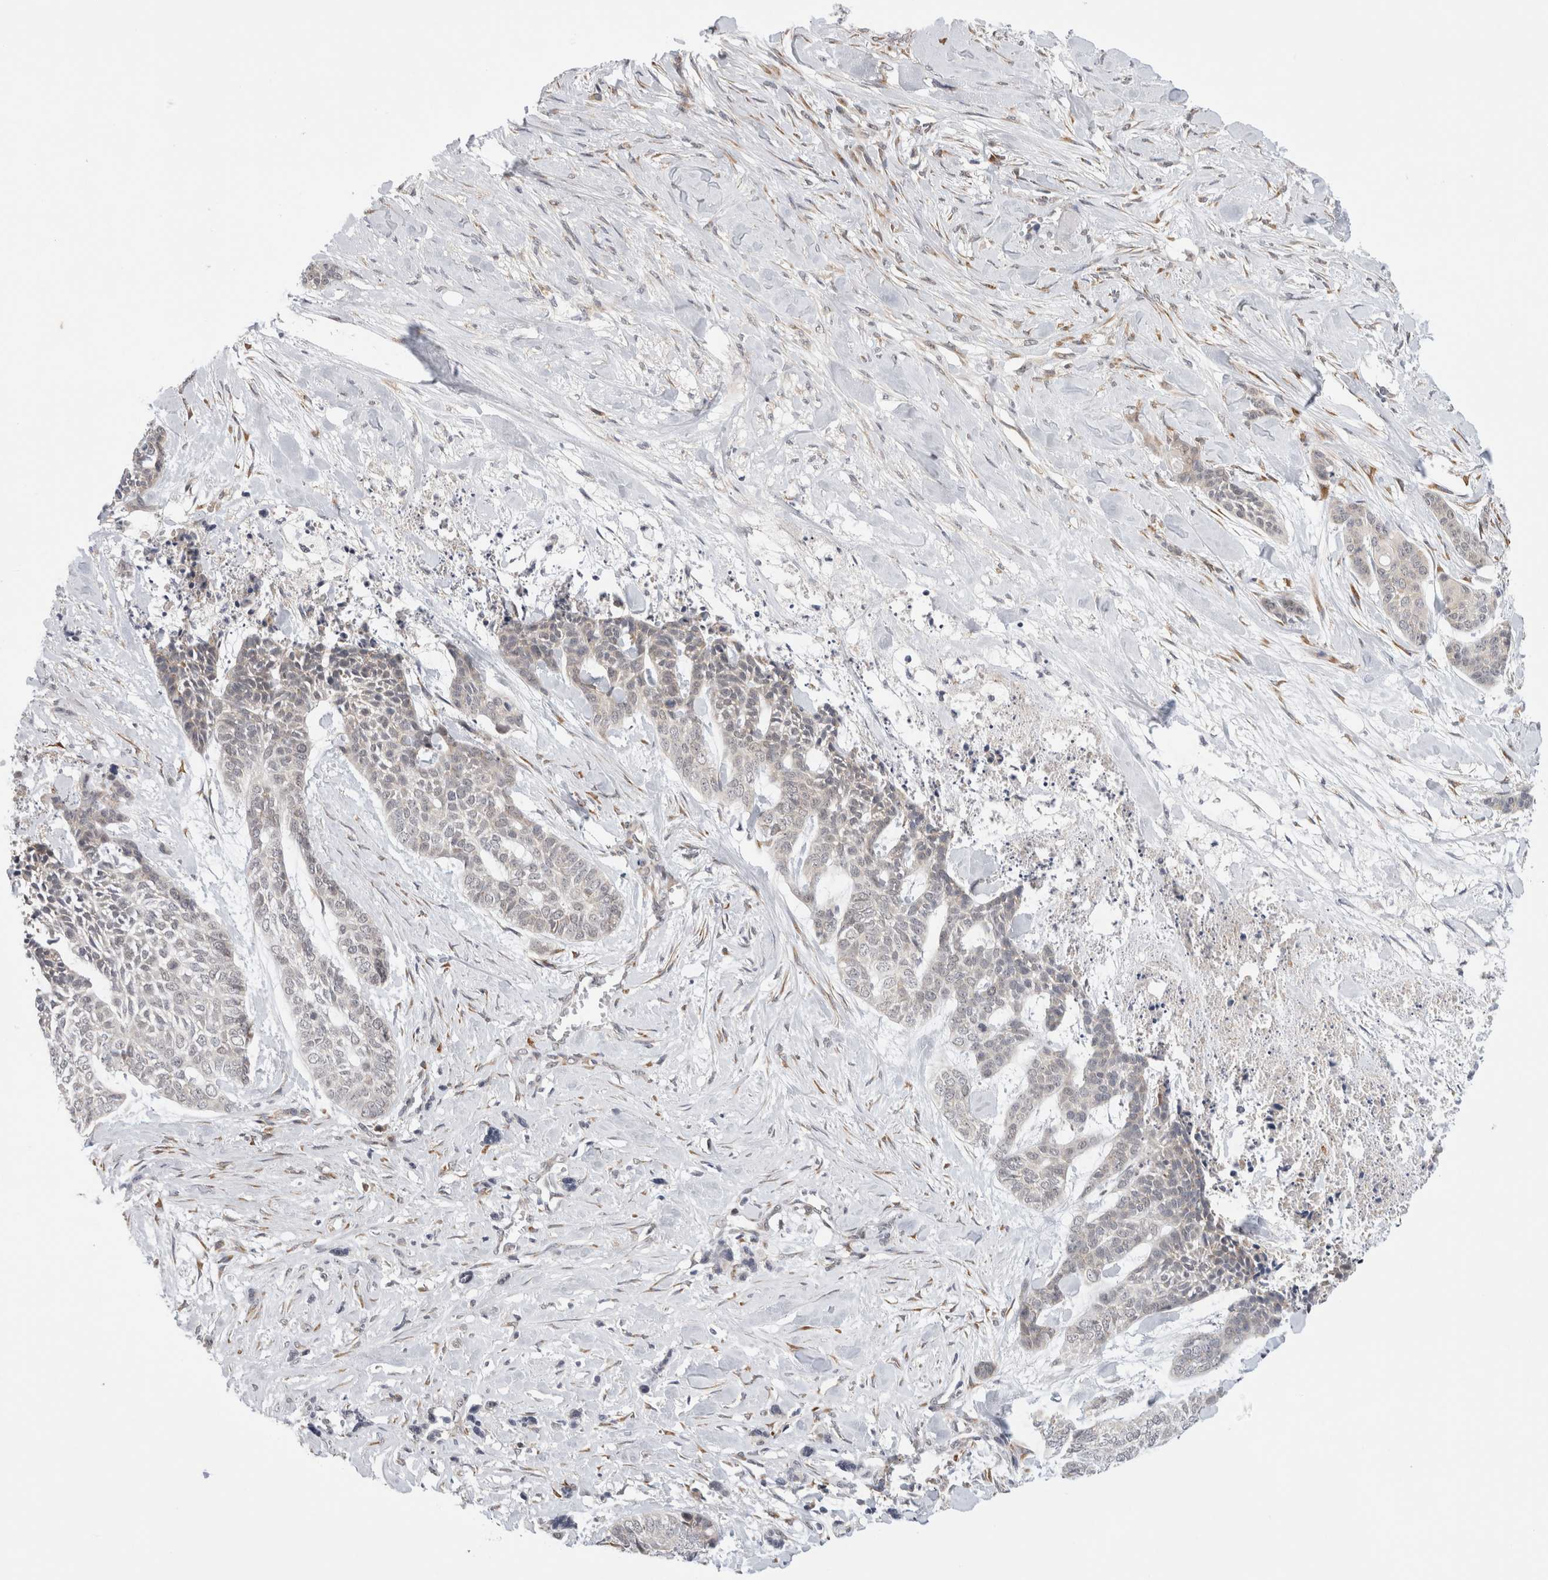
{"staining": {"intensity": "negative", "quantity": "none", "location": "none"}, "tissue": "skin cancer", "cell_type": "Tumor cells", "image_type": "cancer", "snomed": [{"axis": "morphology", "description": "Basal cell carcinoma"}, {"axis": "topography", "description": "Skin"}], "caption": "Immunohistochemistry (IHC) of basal cell carcinoma (skin) exhibits no staining in tumor cells.", "gene": "TRMT1L", "patient": {"sex": "female", "age": 64}}